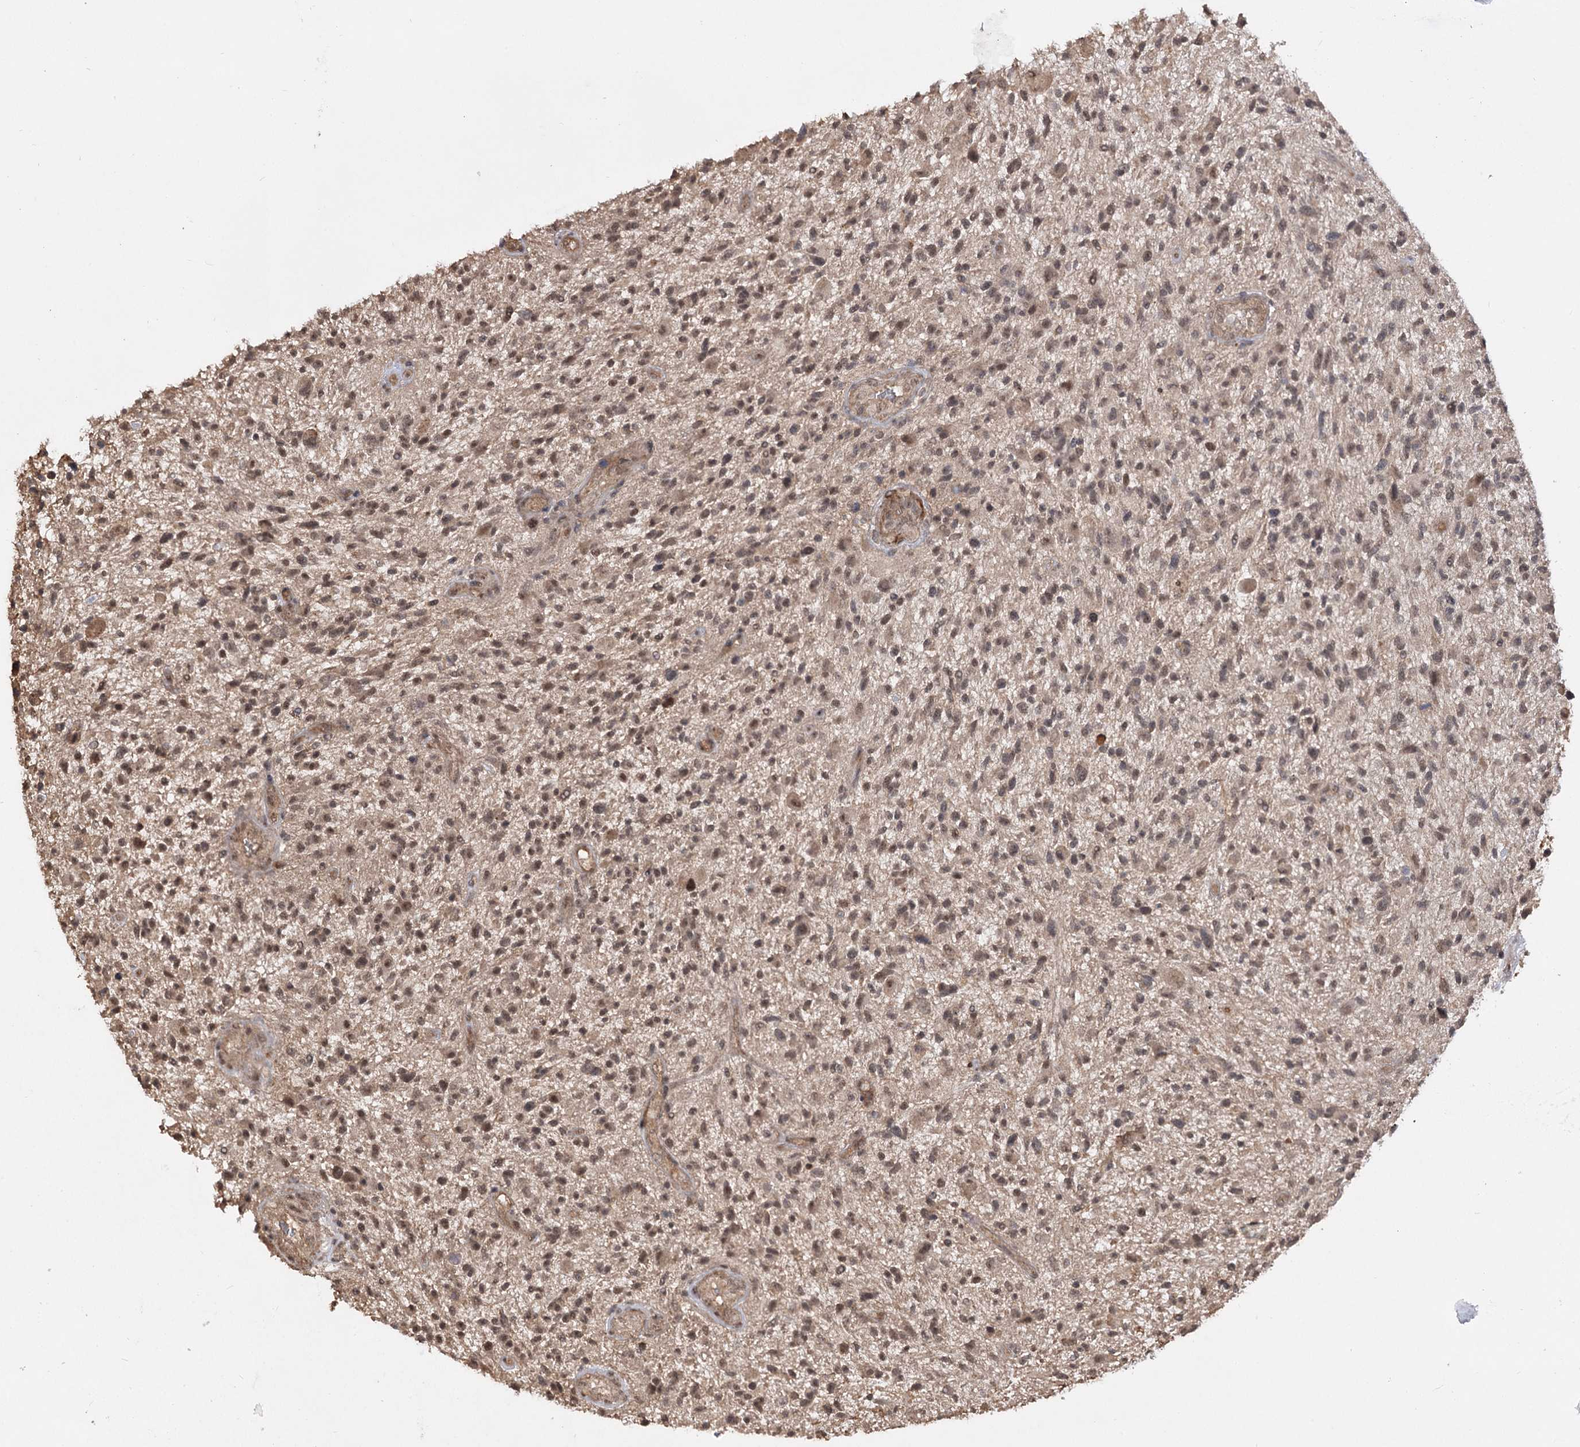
{"staining": {"intensity": "moderate", "quantity": ">75%", "location": "cytoplasmic/membranous,nuclear"}, "tissue": "glioma", "cell_type": "Tumor cells", "image_type": "cancer", "snomed": [{"axis": "morphology", "description": "Glioma, malignant, High grade"}, {"axis": "topography", "description": "Brain"}], "caption": "Immunohistochemistry (IHC) photomicrograph of neoplastic tissue: high-grade glioma (malignant) stained using IHC exhibits medium levels of moderate protein expression localized specifically in the cytoplasmic/membranous and nuclear of tumor cells, appearing as a cytoplasmic/membranous and nuclear brown color.", "gene": "TENM2", "patient": {"sex": "male", "age": 47}}